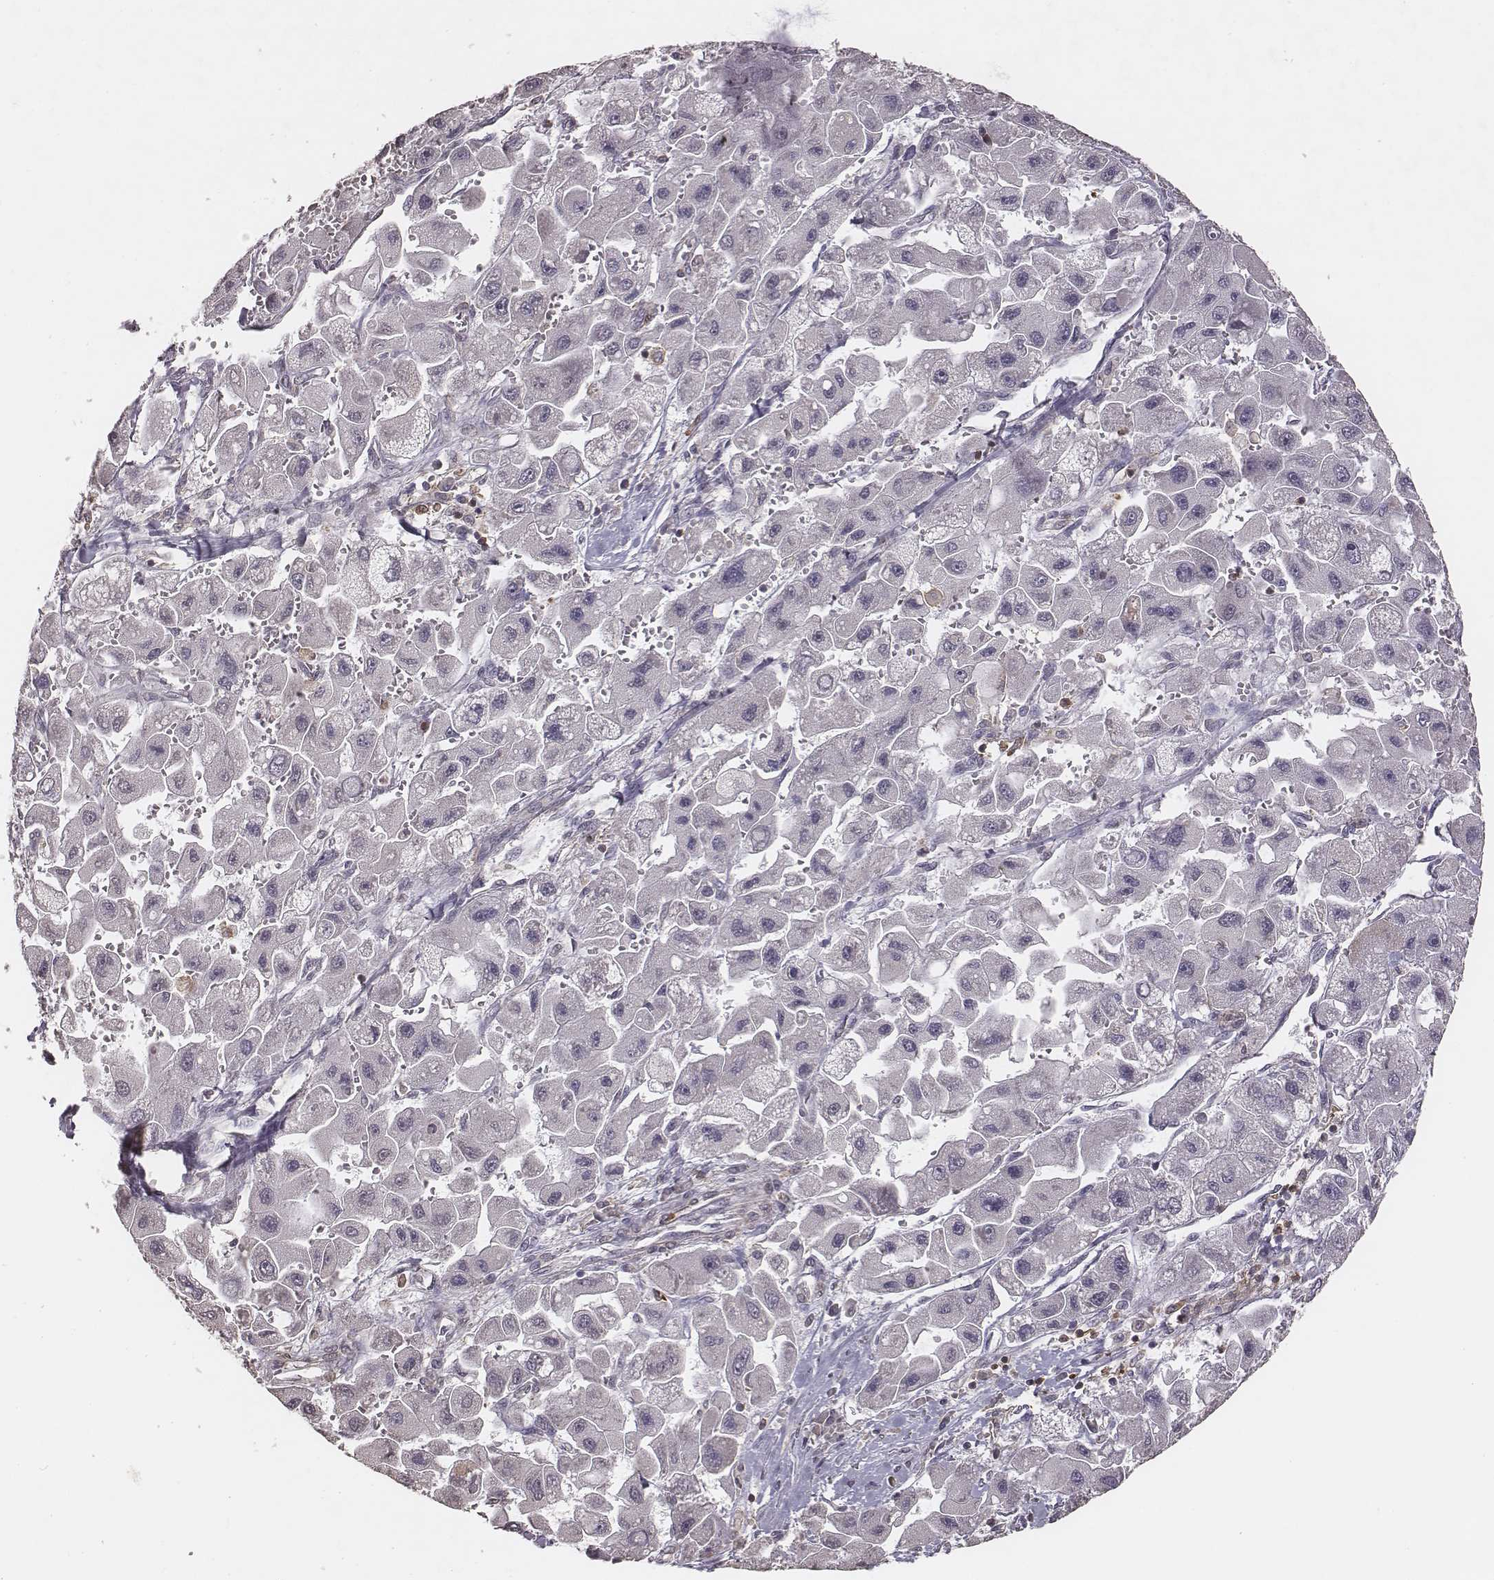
{"staining": {"intensity": "negative", "quantity": "none", "location": "none"}, "tissue": "liver cancer", "cell_type": "Tumor cells", "image_type": "cancer", "snomed": [{"axis": "morphology", "description": "Carcinoma, Hepatocellular, NOS"}, {"axis": "topography", "description": "Liver"}], "caption": "Immunohistochemical staining of hepatocellular carcinoma (liver) reveals no significant staining in tumor cells.", "gene": "PILRA", "patient": {"sex": "male", "age": 24}}